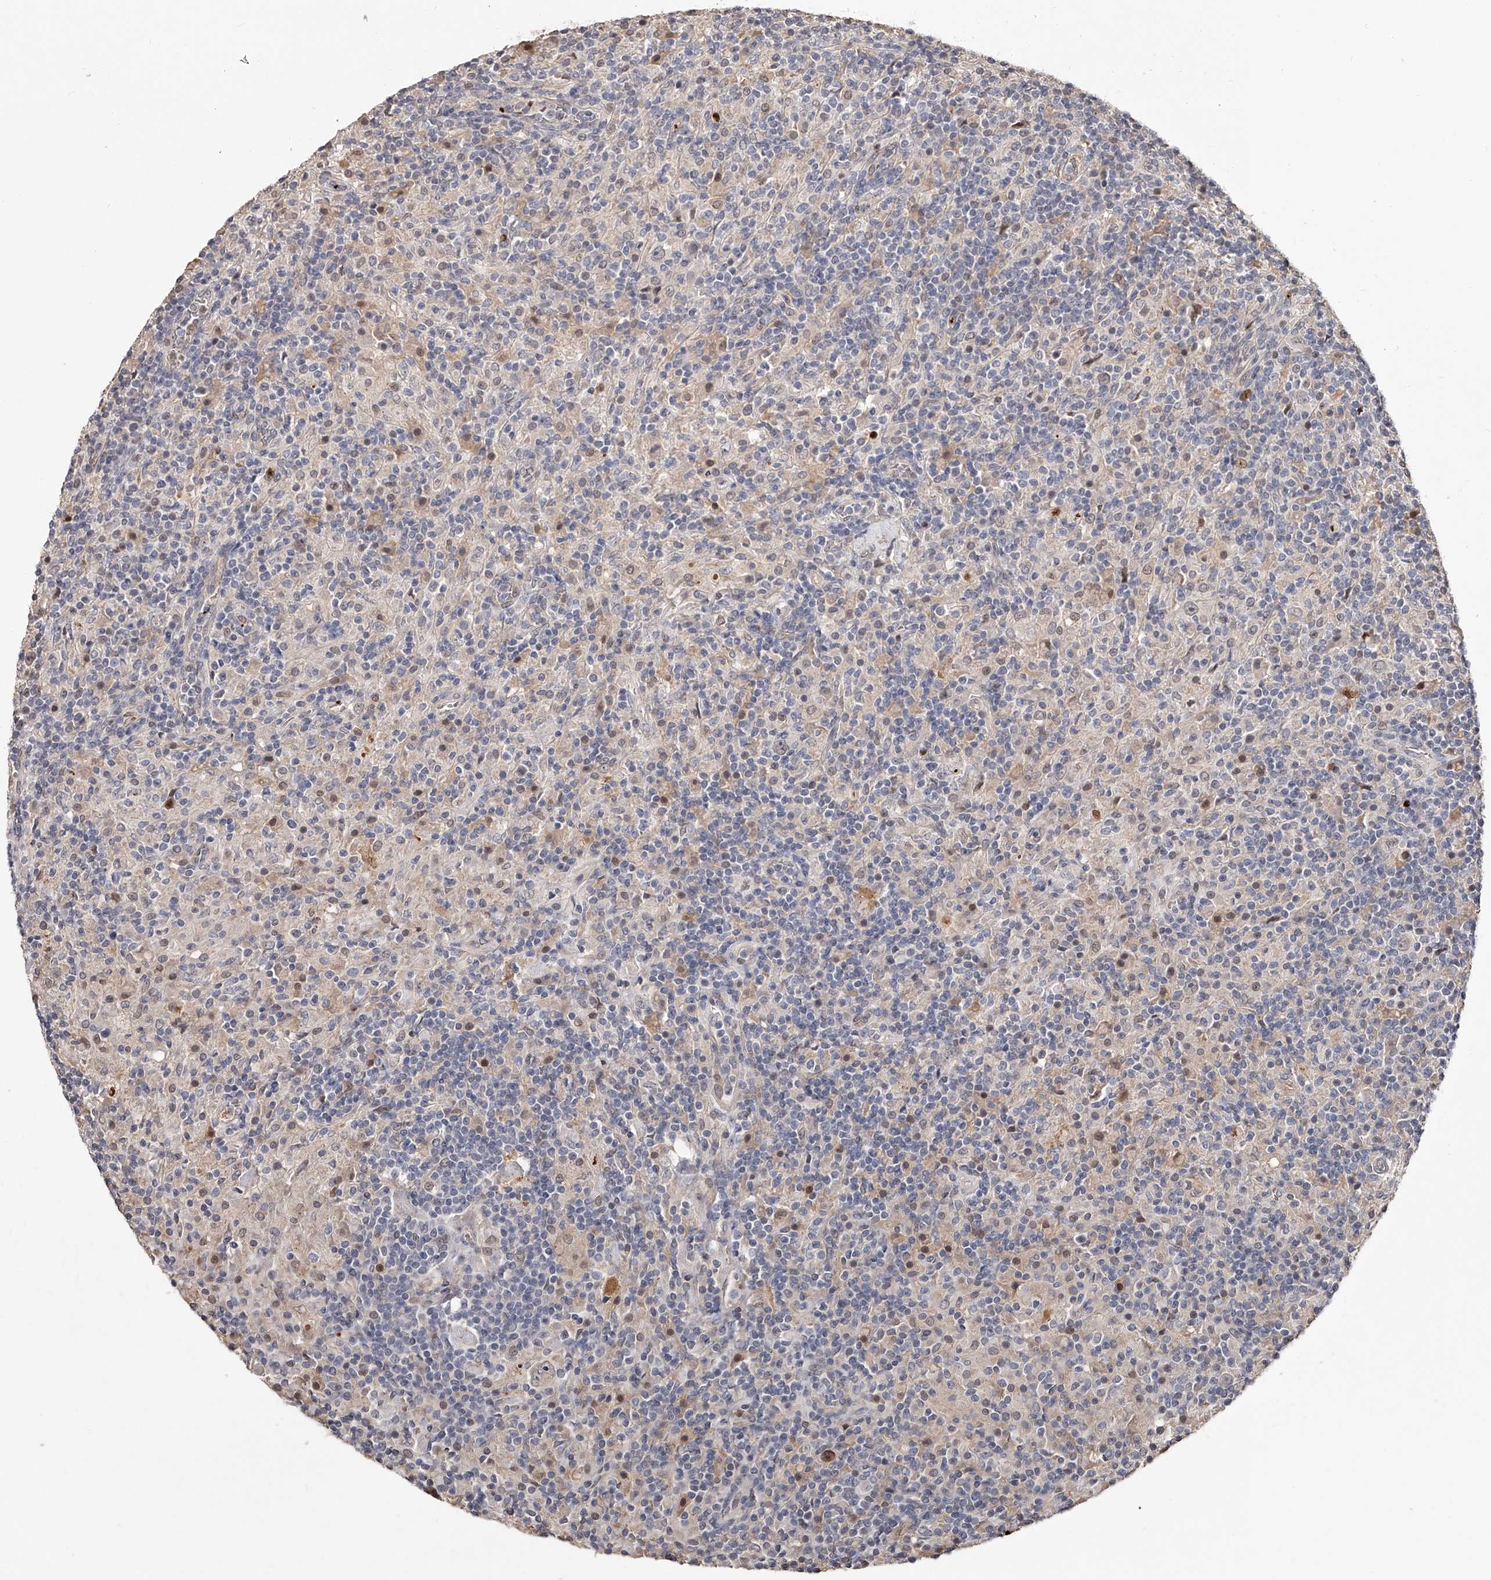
{"staining": {"intensity": "negative", "quantity": "none", "location": "none"}, "tissue": "lymphoma", "cell_type": "Tumor cells", "image_type": "cancer", "snomed": [{"axis": "morphology", "description": "Hodgkin's disease, NOS"}, {"axis": "topography", "description": "Lymph node"}], "caption": "Immunohistochemistry histopathology image of lymphoma stained for a protein (brown), which exhibits no expression in tumor cells.", "gene": "URGCP", "patient": {"sex": "male", "age": 70}}